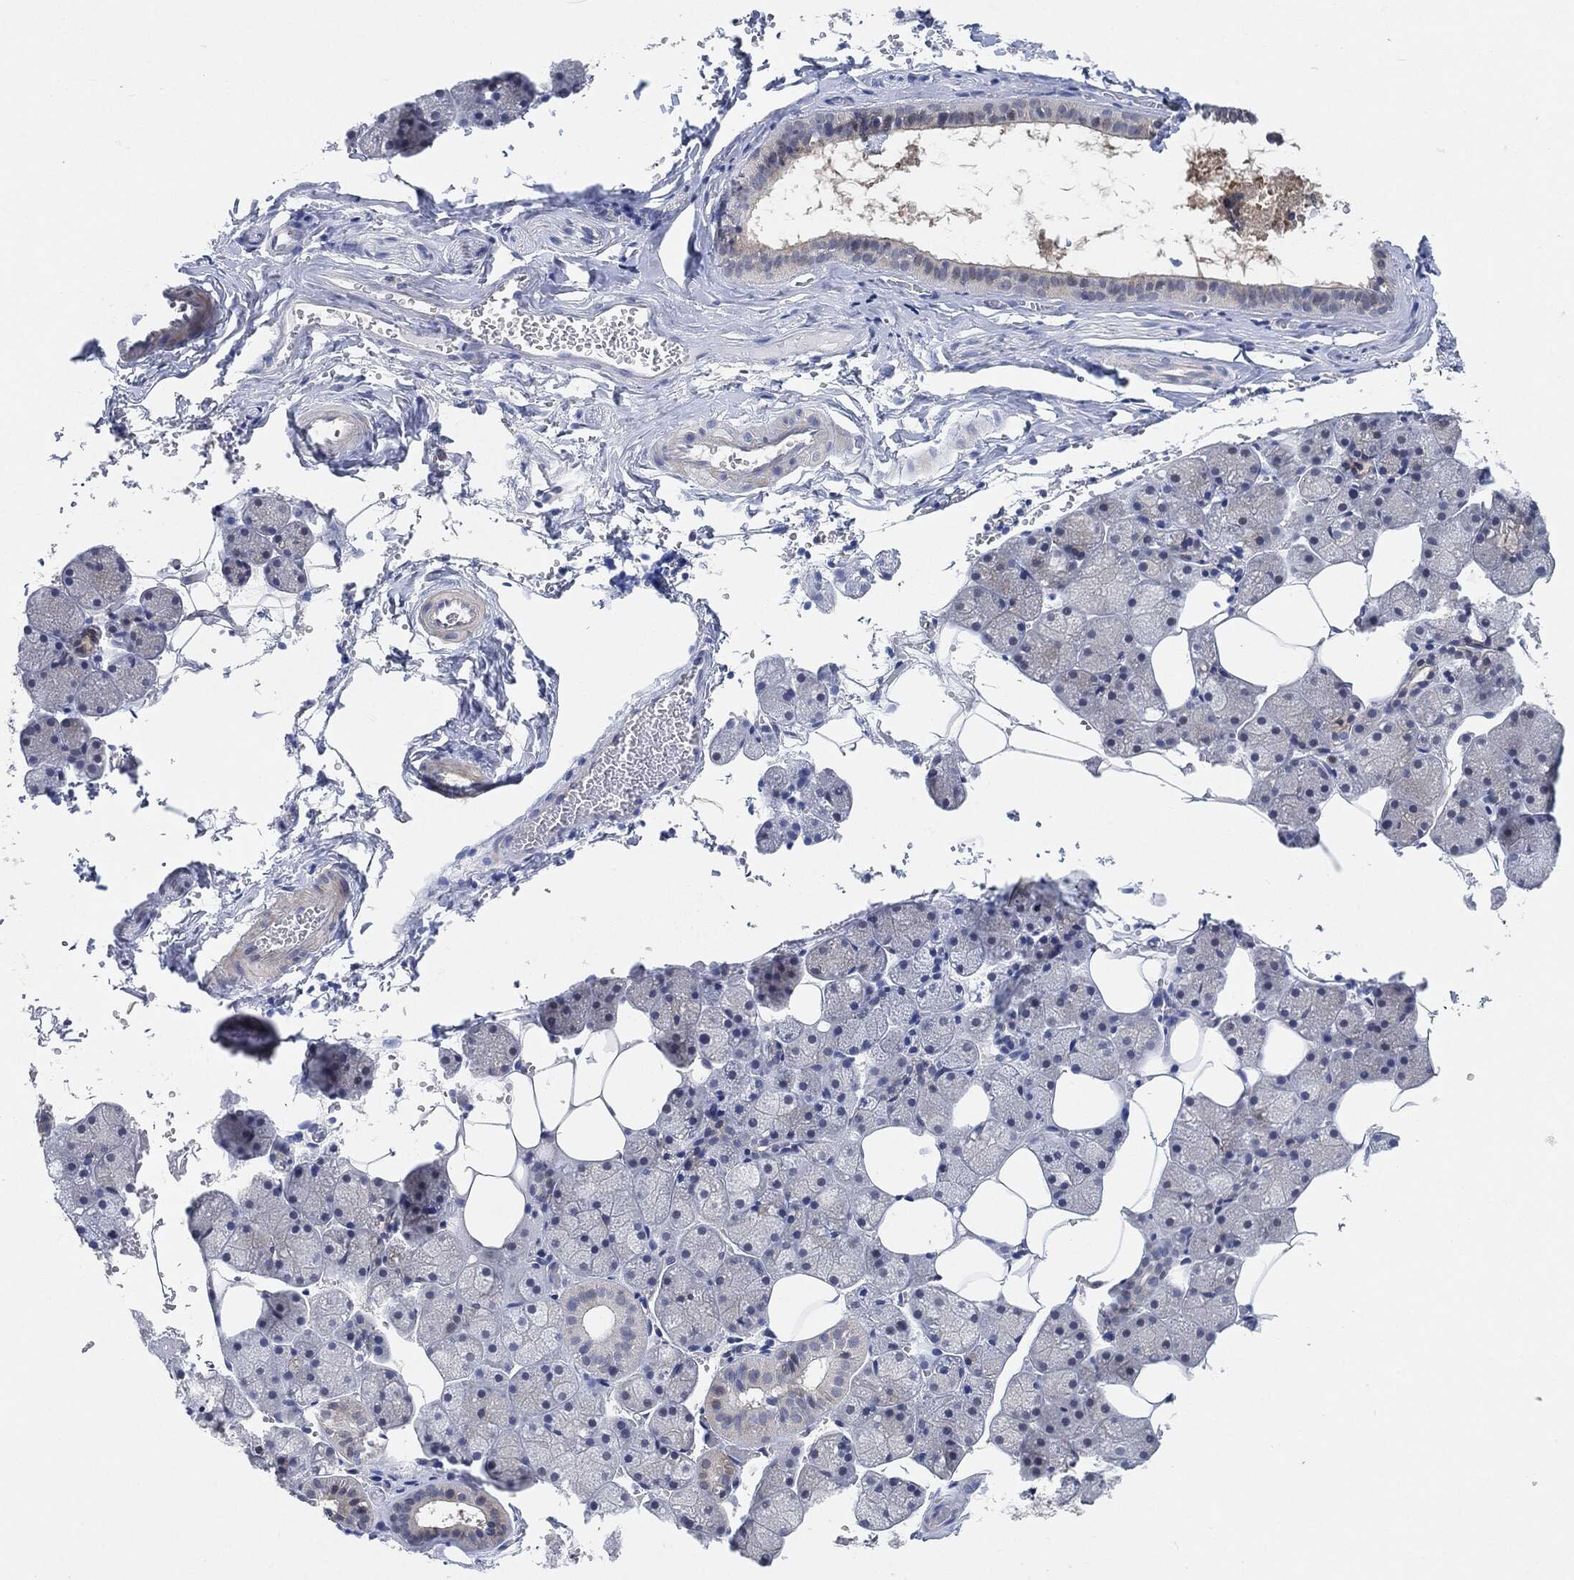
{"staining": {"intensity": "negative", "quantity": "none", "location": "none"}, "tissue": "salivary gland", "cell_type": "Glandular cells", "image_type": "normal", "snomed": [{"axis": "morphology", "description": "Normal tissue, NOS"}, {"axis": "topography", "description": "Salivary gland"}], "caption": "Immunohistochemistry image of benign salivary gland: human salivary gland stained with DAB (3,3'-diaminobenzidine) exhibits no significant protein positivity in glandular cells. (DAB IHC visualized using brightfield microscopy, high magnification).", "gene": "VSIG4", "patient": {"sex": "male", "age": 38}}